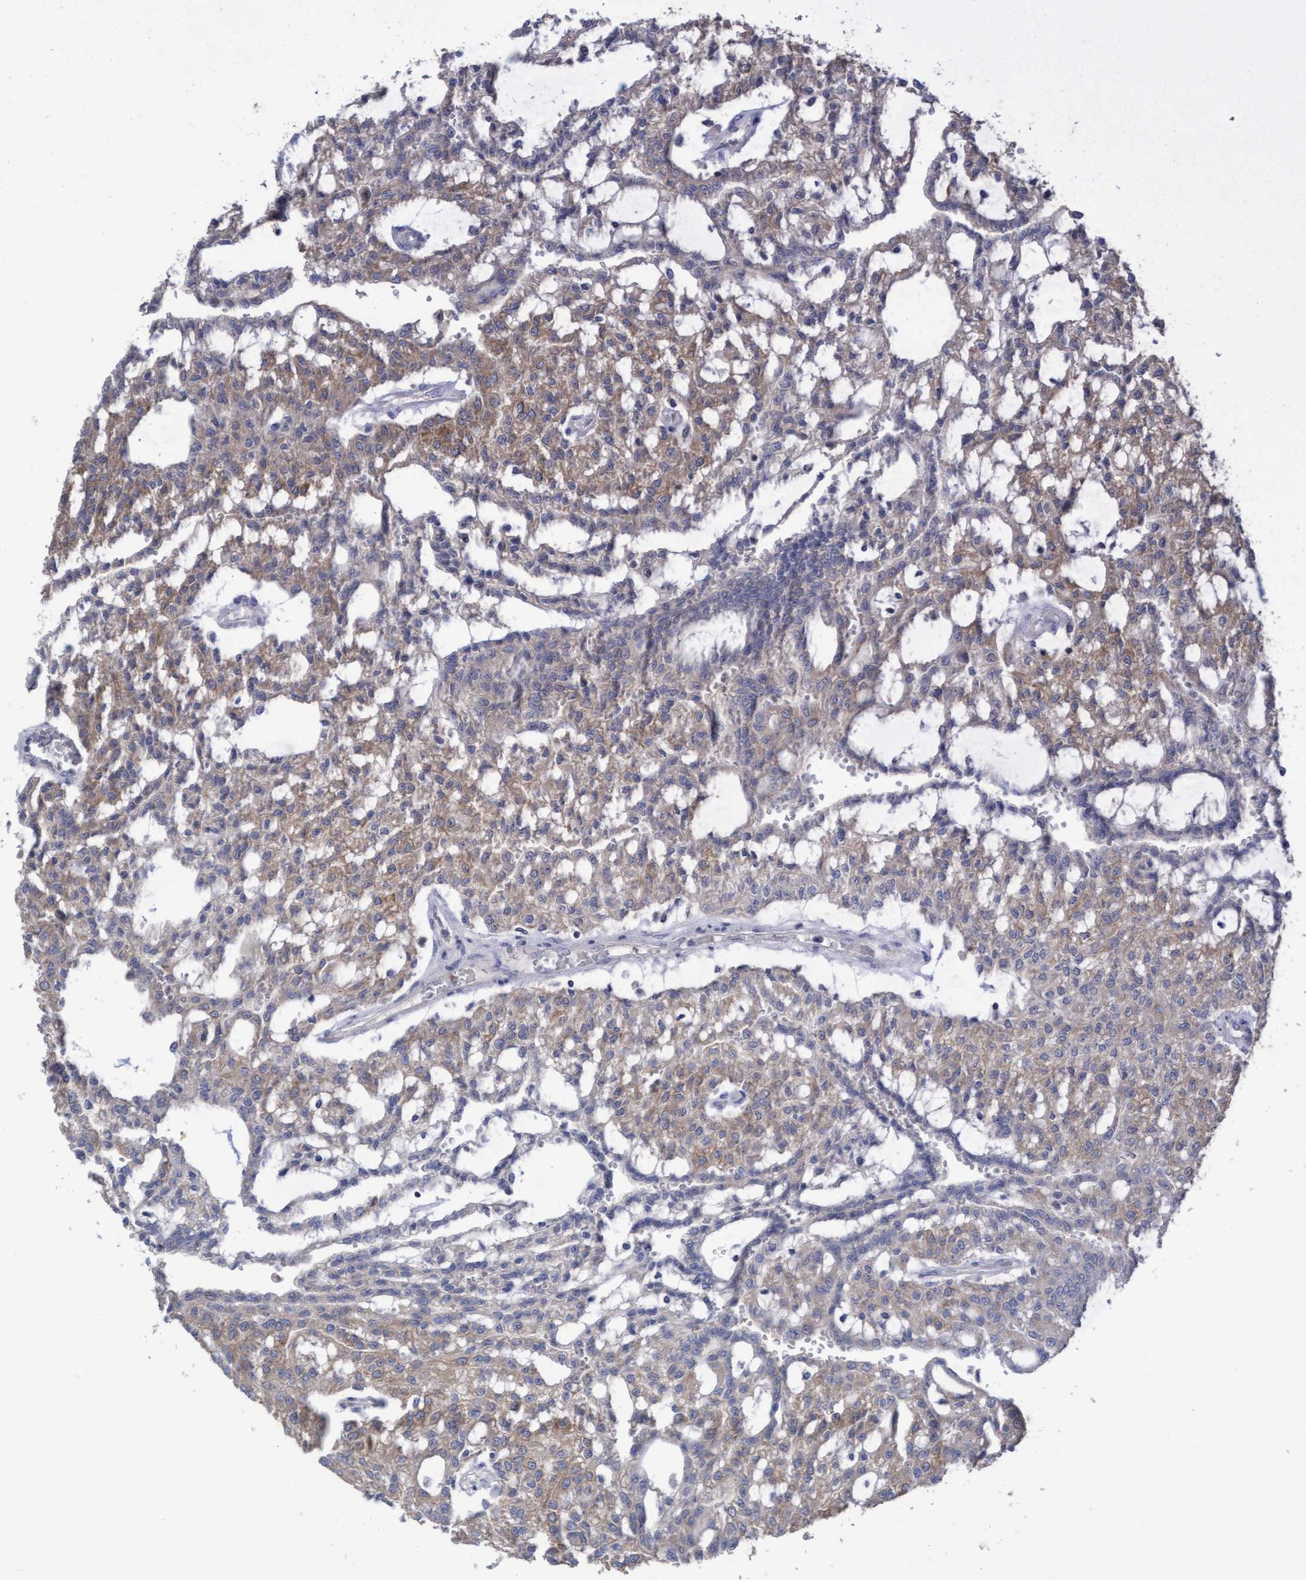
{"staining": {"intensity": "weak", "quantity": "25%-75%", "location": "cytoplasmic/membranous"}, "tissue": "renal cancer", "cell_type": "Tumor cells", "image_type": "cancer", "snomed": [{"axis": "morphology", "description": "Adenocarcinoma, NOS"}, {"axis": "topography", "description": "Kidney"}], "caption": "A brown stain highlights weak cytoplasmic/membranous positivity of a protein in renal cancer (adenocarcinoma) tumor cells.", "gene": "KRT24", "patient": {"sex": "male", "age": 63}}